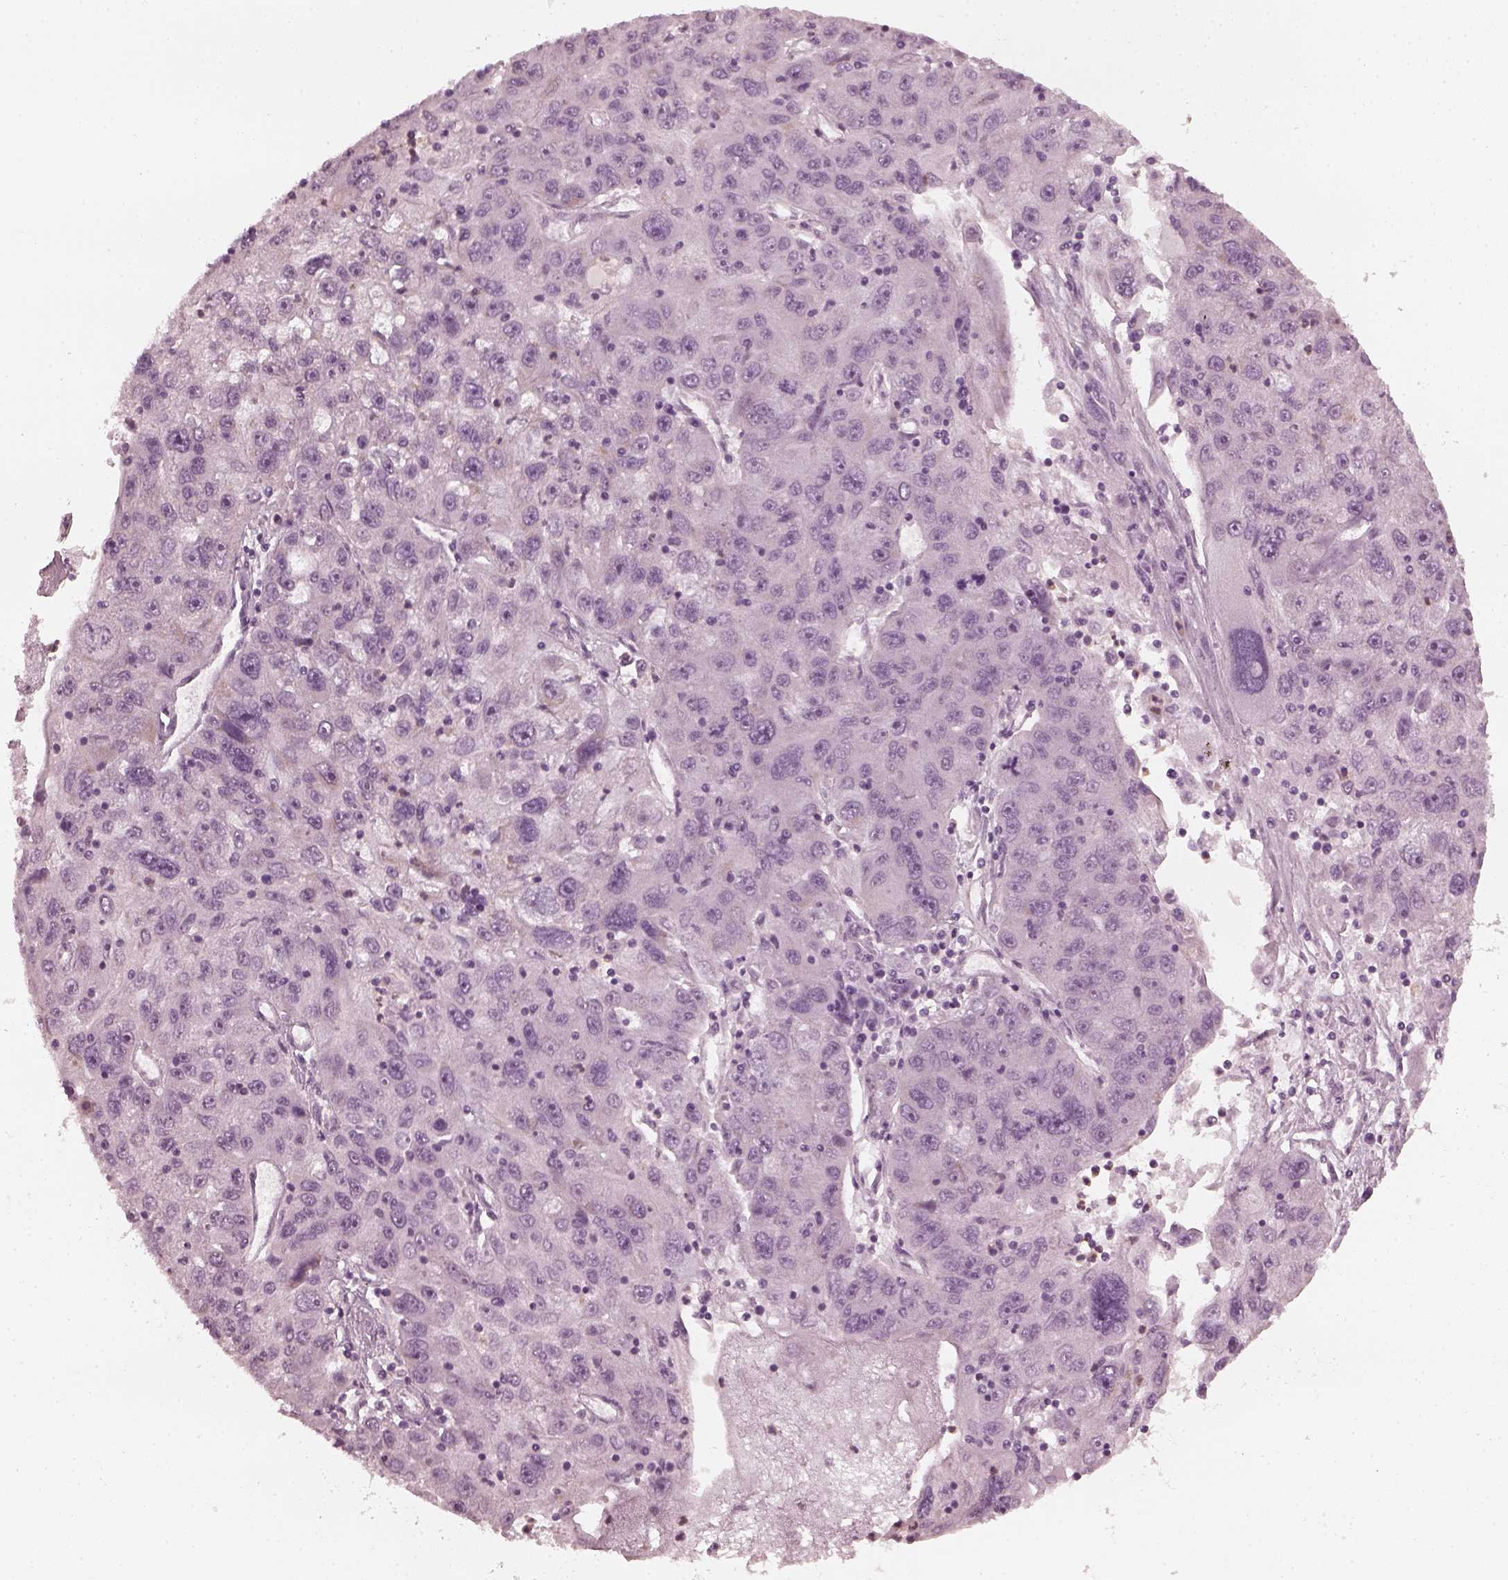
{"staining": {"intensity": "negative", "quantity": "none", "location": "none"}, "tissue": "stomach cancer", "cell_type": "Tumor cells", "image_type": "cancer", "snomed": [{"axis": "morphology", "description": "Adenocarcinoma, NOS"}, {"axis": "topography", "description": "Stomach"}], "caption": "Immunohistochemical staining of stomach cancer shows no significant expression in tumor cells.", "gene": "CCDC170", "patient": {"sex": "male", "age": 56}}